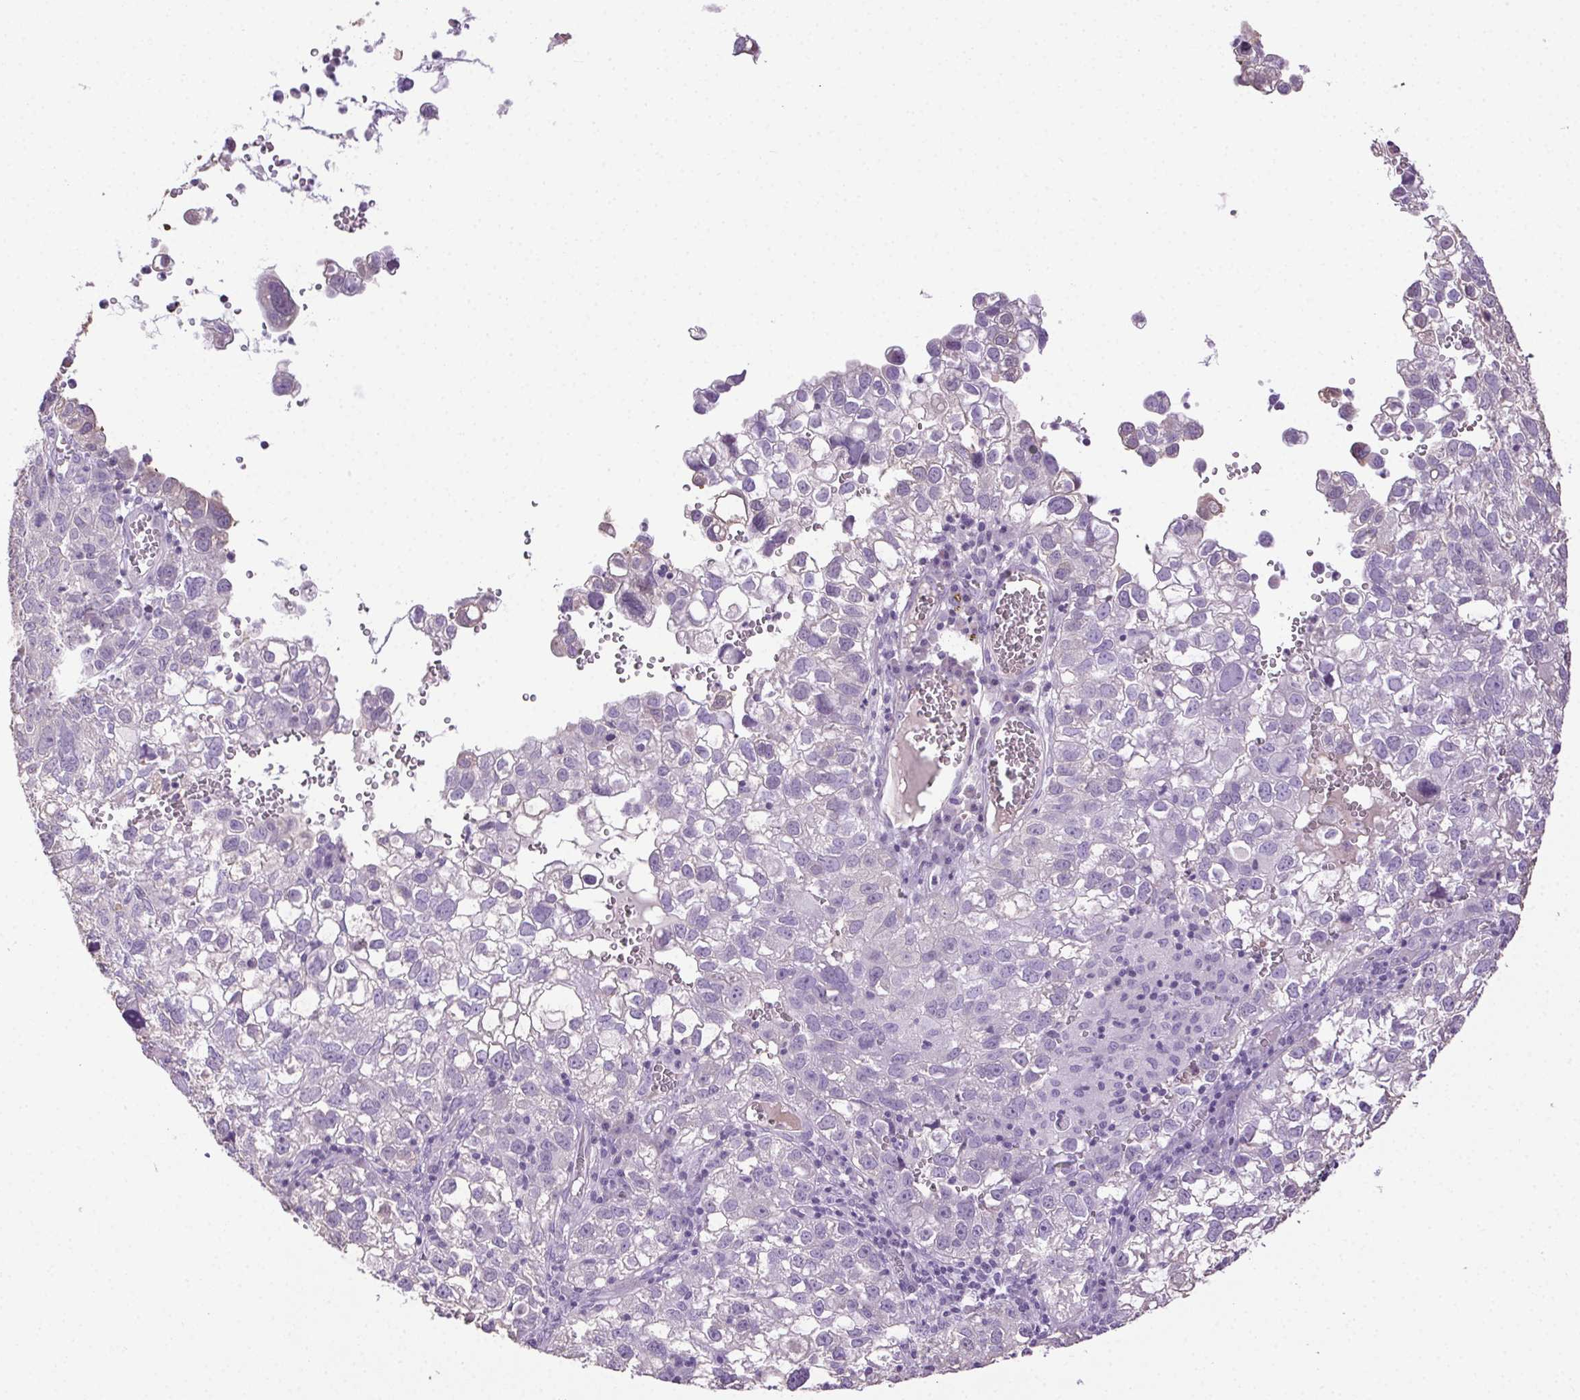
{"staining": {"intensity": "negative", "quantity": "none", "location": "none"}, "tissue": "cervical cancer", "cell_type": "Tumor cells", "image_type": "cancer", "snomed": [{"axis": "morphology", "description": "Squamous cell carcinoma, NOS"}, {"axis": "topography", "description": "Cervix"}], "caption": "Cervical cancer stained for a protein using IHC demonstrates no expression tumor cells.", "gene": "SYCE2", "patient": {"sex": "female", "age": 55}}